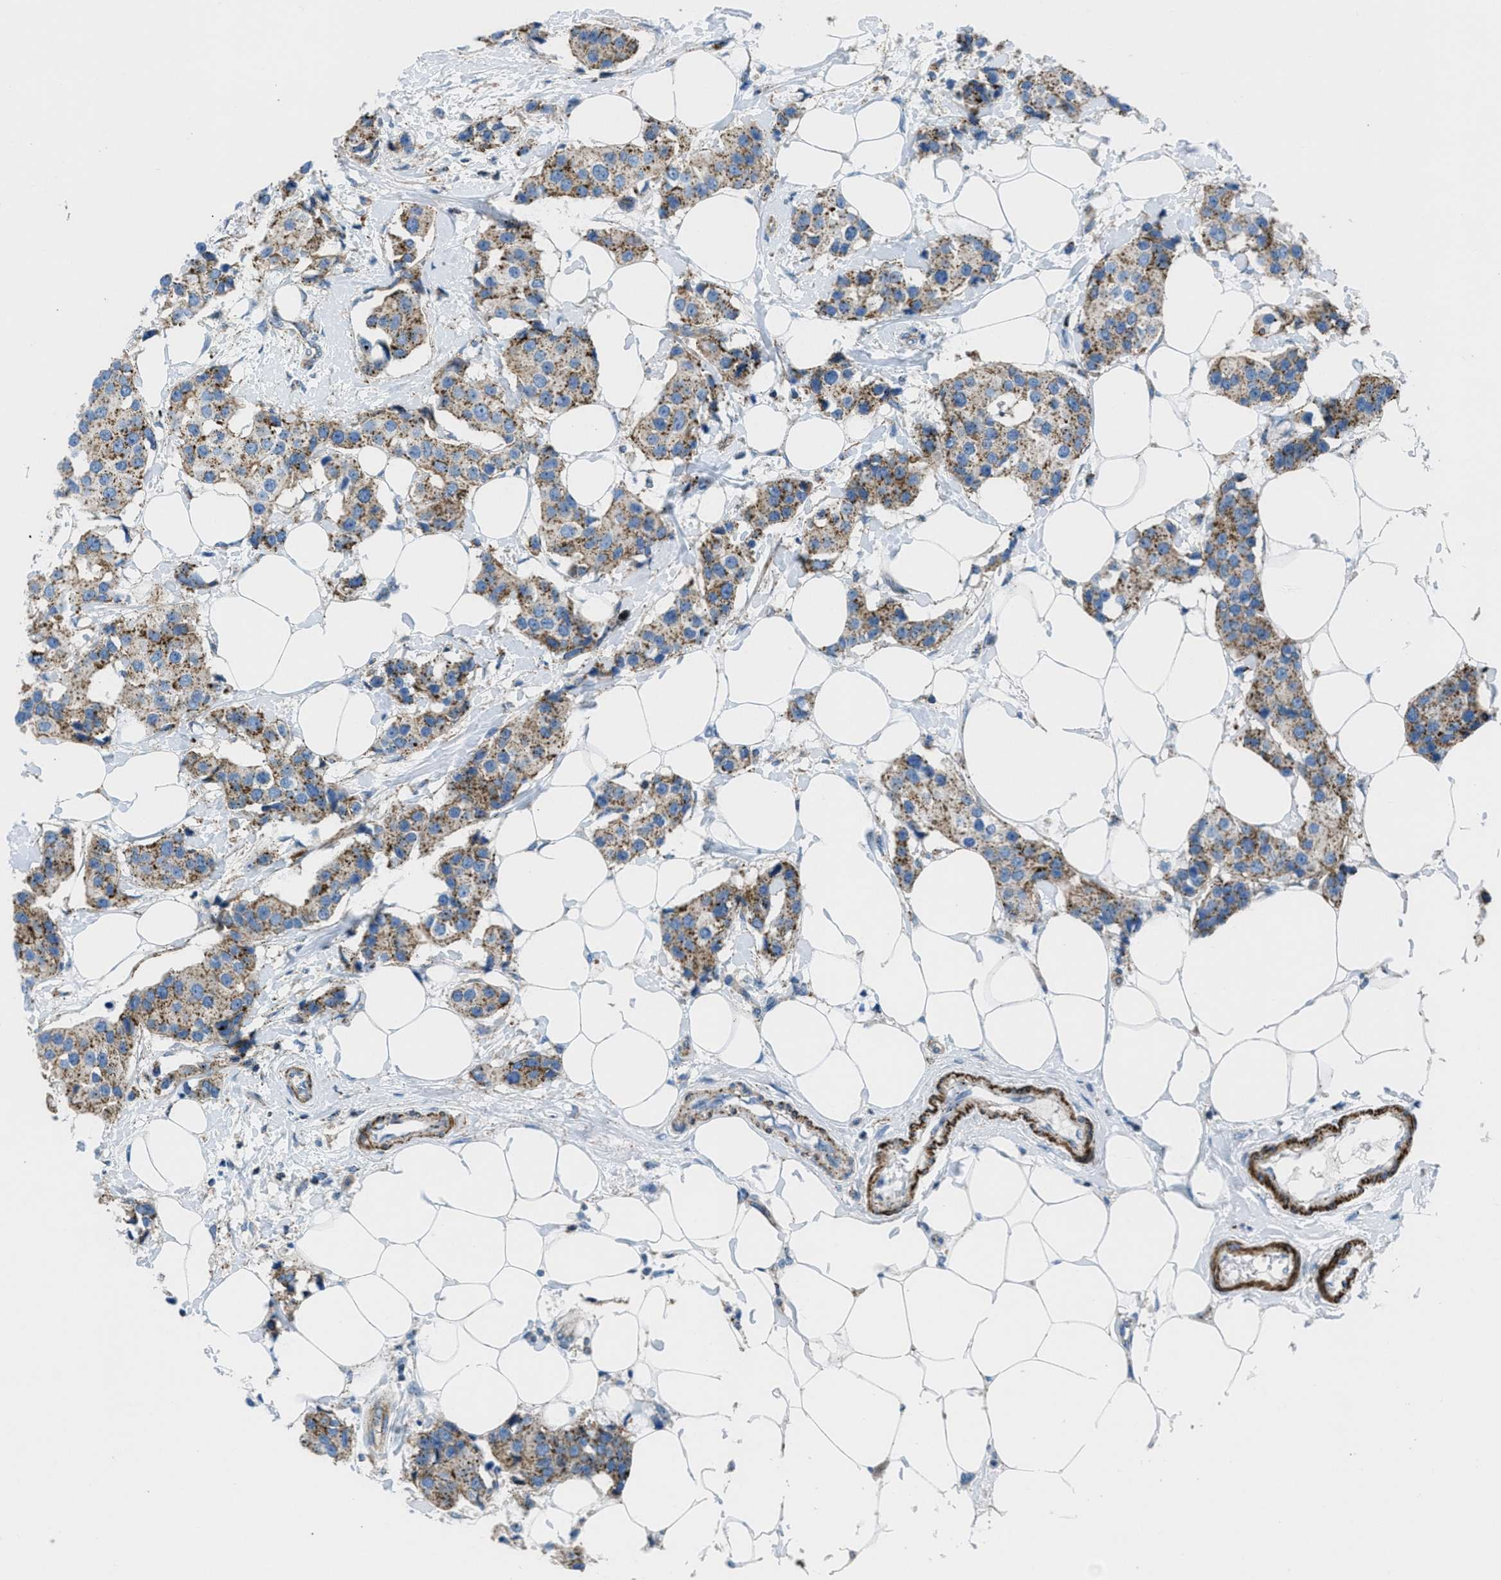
{"staining": {"intensity": "moderate", "quantity": ">75%", "location": "cytoplasmic/membranous"}, "tissue": "breast cancer", "cell_type": "Tumor cells", "image_type": "cancer", "snomed": [{"axis": "morphology", "description": "Normal tissue, NOS"}, {"axis": "morphology", "description": "Duct carcinoma"}, {"axis": "topography", "description": "Breast"}], "caption": "This histopathology image shows immunohistochemistry staining of breast cancer, with medium moderate cytoplasmic/membranous positivity in about >75% of tumor cells.", "gene": "MFSD13A", "patient": {"sex": "female", "age": 39}}